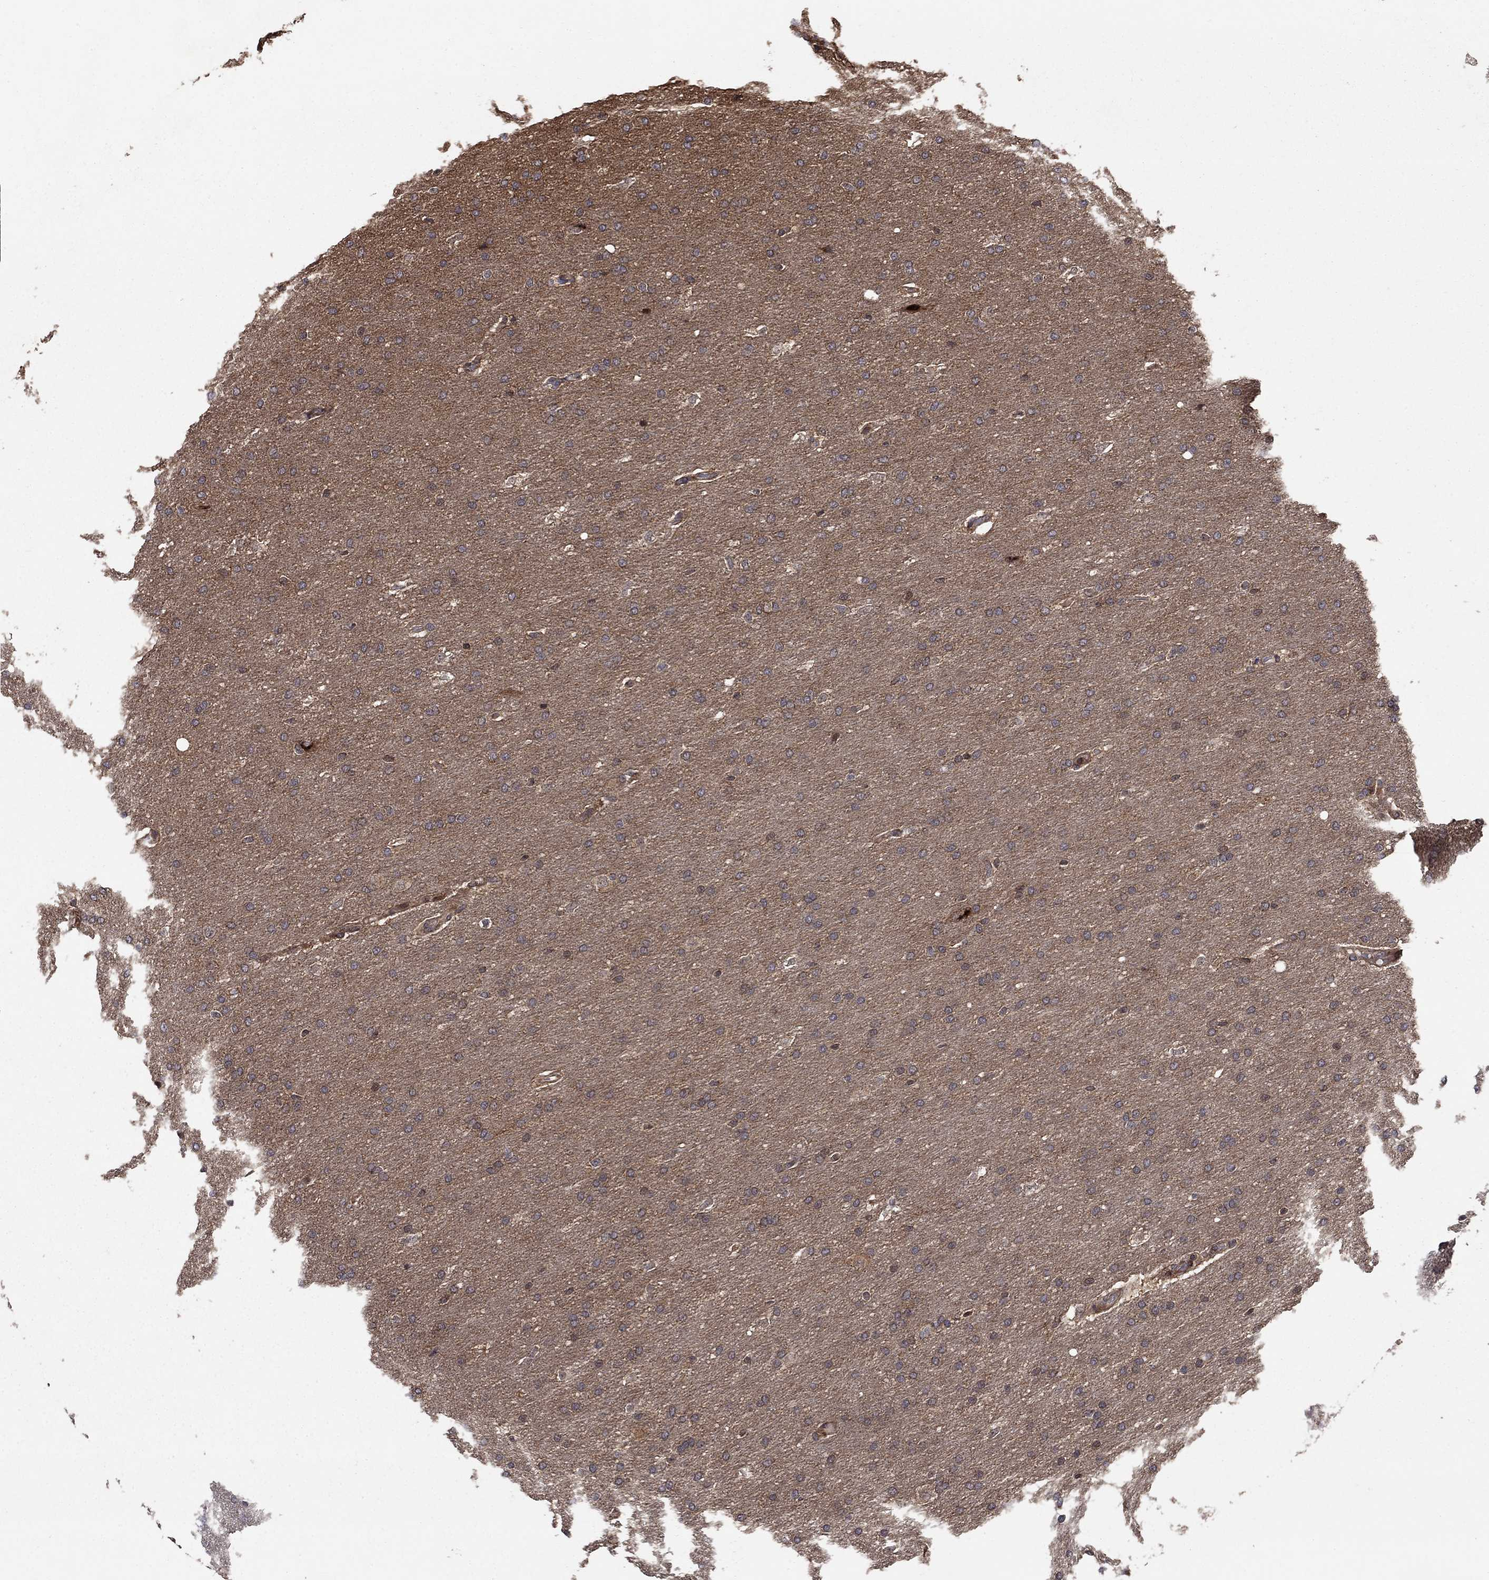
{"staining": {"intensity": "moderate", "quantity": "<25%", "location": "nuclear"}, "tissue": "glioma", "cell_type": "Tumor cells", "image_type": "cancer", "snomed": [{"axis": "morphology", "description": "Glioma, malignant, Low grade"}, {"axis": "topography", "description": "Brain"}], "caption": "Immunohistochemical staining of malignant low-grade glioma displays moderate nuclear protein positivity in approximately <25% of tumor cells. The protein of interest is stained brown, and the nuclei are stained in blue (DAB (3,3'-diaminobenzidine) IHC with brightfield microscopy, high magnification).", "gene": "LPCAT4", "patient": {"sex": "female", "age": 37}}